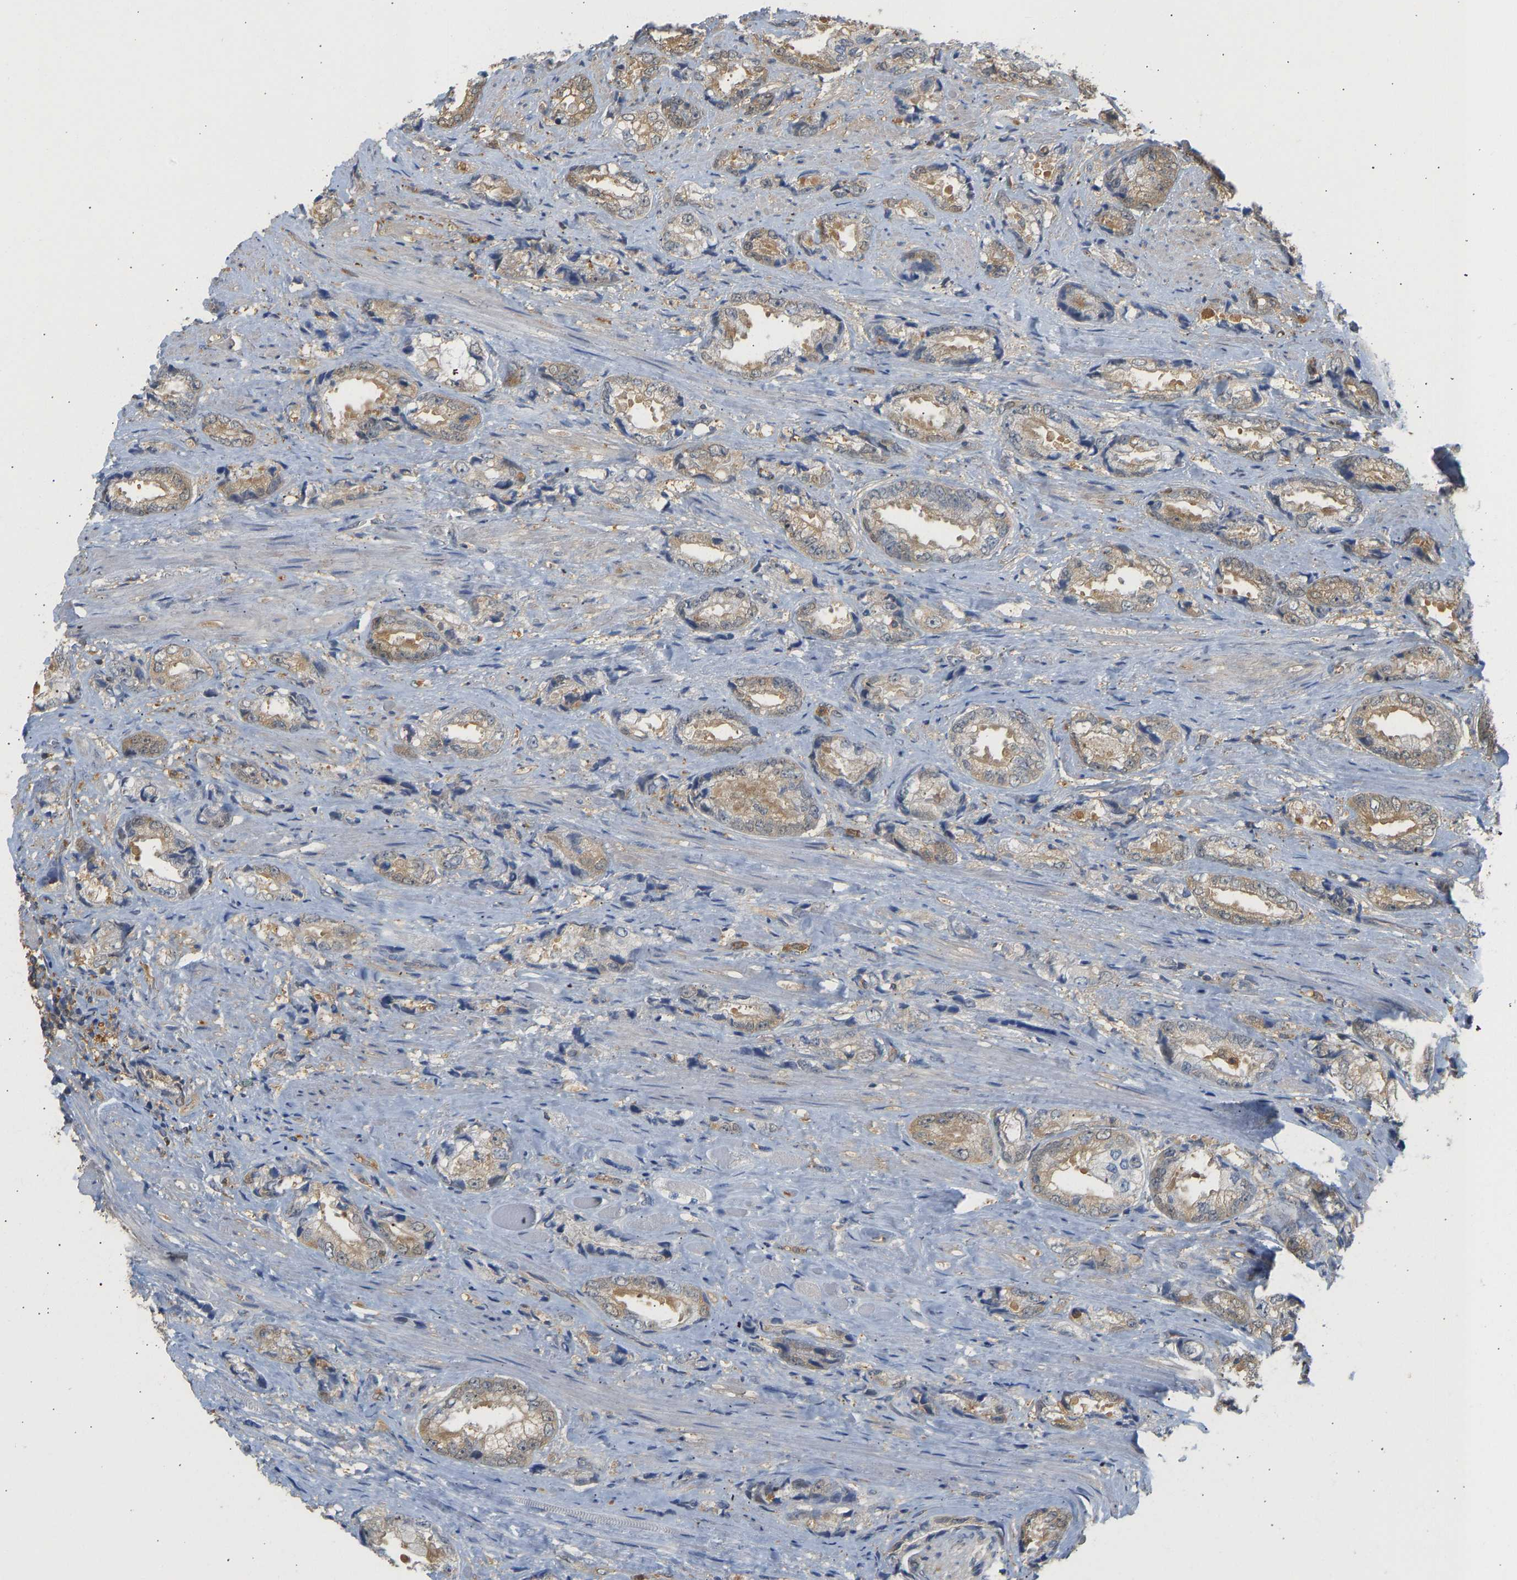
{"staining": {"intensity": "weak", "quantity": ">75%", "location": "cytoplasmic/membranous"}, "tissue": "prostate cancer", "cell_type": "Tumor cells", "image_type": "cancer", "snomed": [{"axis": "morphology", "description": "Adenocarcinoma, High grade"}, {"axis": "topography", "description": "Prostate"}], "caption": "Immunohistochemistry photomicrograph of human prostate cancer stained for a protein (brown), which demonstrates low levels of weak cytoplasmic/membranous expression in approximately >75% of tumor cells.", "gene": "ENO1", "patient": {"sex": "male", "age": 61}}